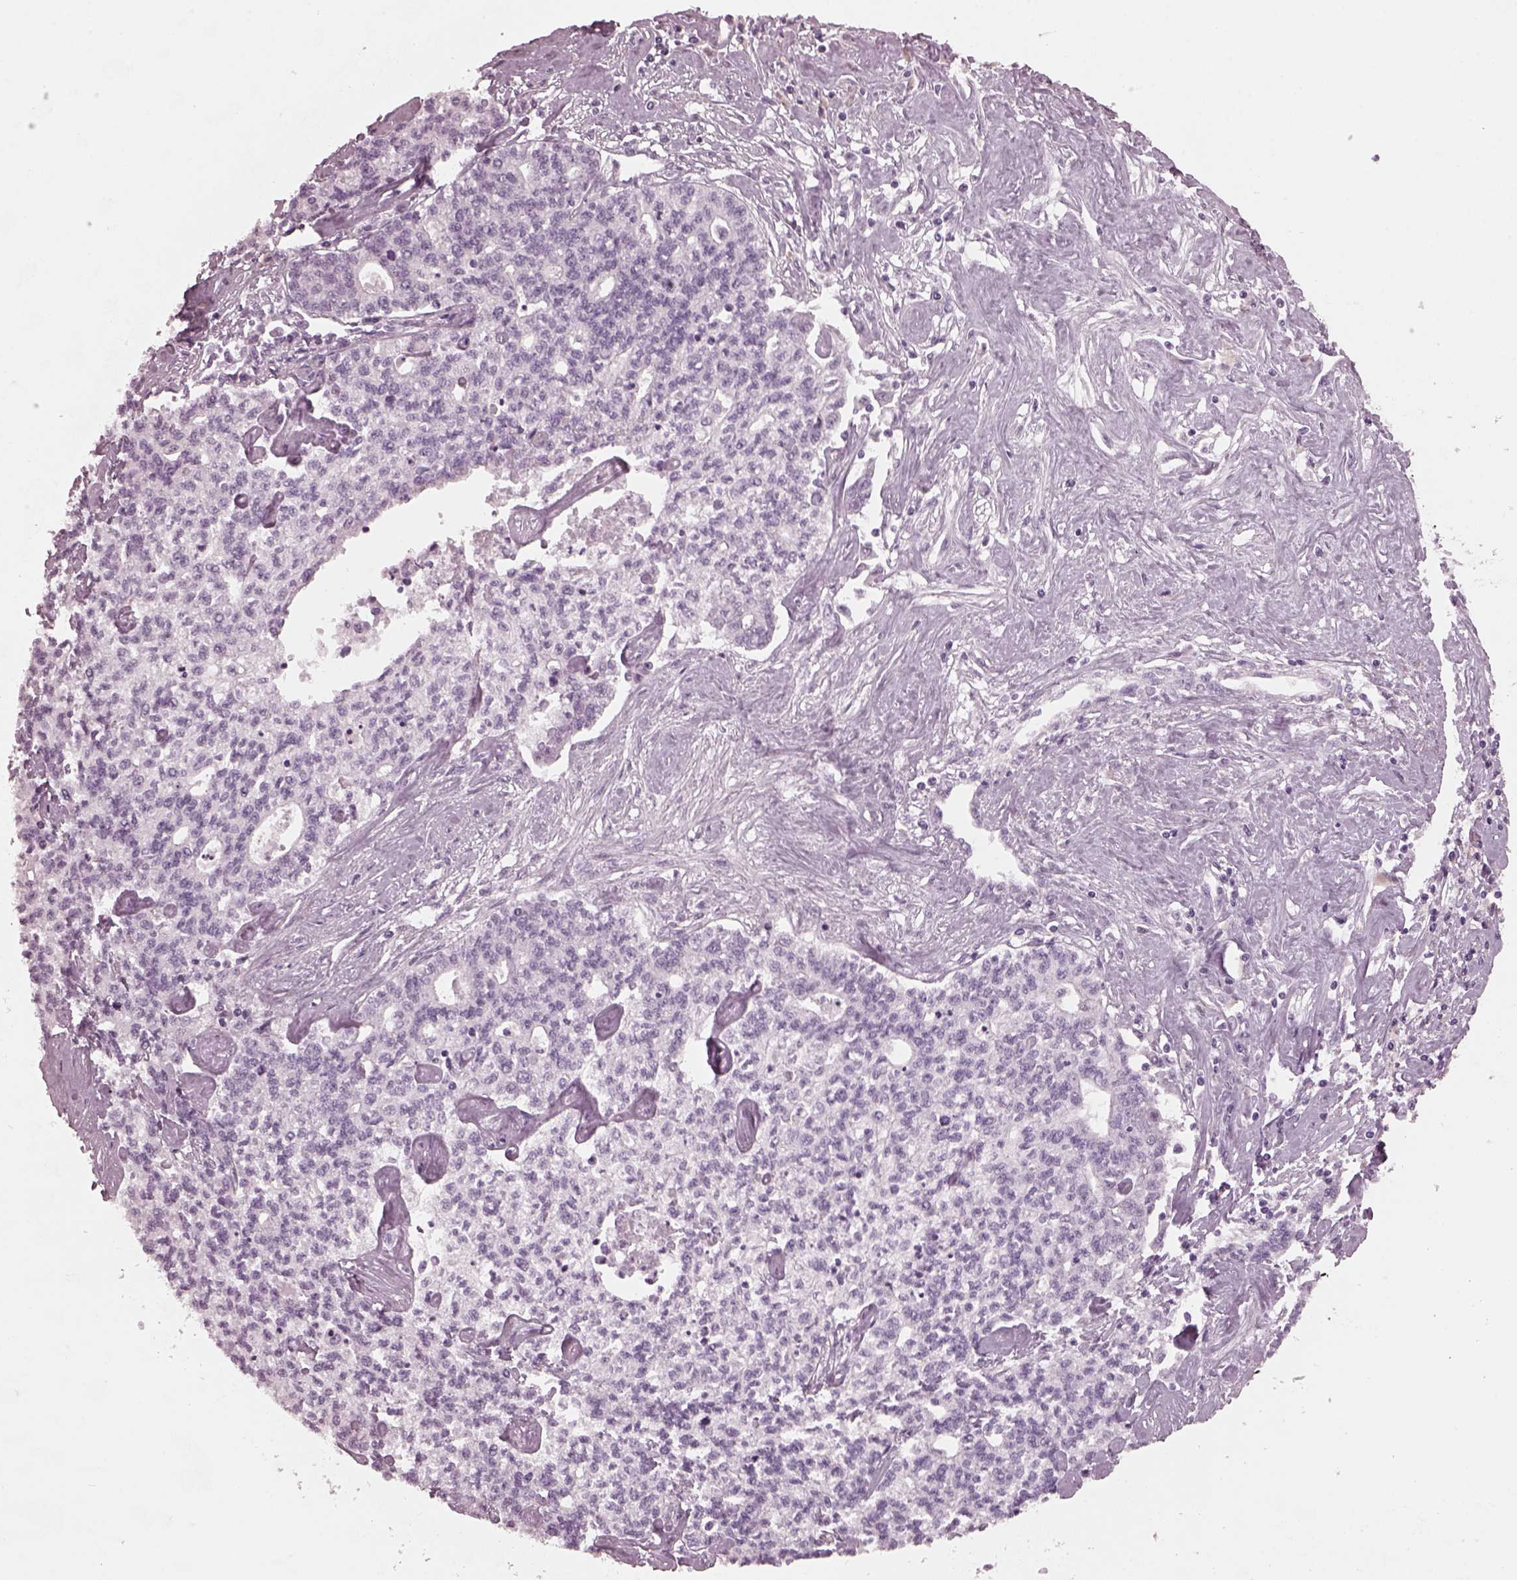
{"staining": {"intensity": "negative", "quantity": "none", "location": "none"}, "tissue": "liver cancer", "cell_type": "Tumor cells", "image_type": "cancer", "snomed": [{"axis": "morphology", "description": "Cholangiocarcinoma"}, {"axis": "topography", "description": "Liver"}], "caption": "An immunohistochemistry (IHC) histopathology image of liver cholangiocarcinoma is shown. There is no staining in tumor cells of liver cholangiocarcinoma.", "gene": "RCVRN", "patient": {"sex": "female", "age": 61}}